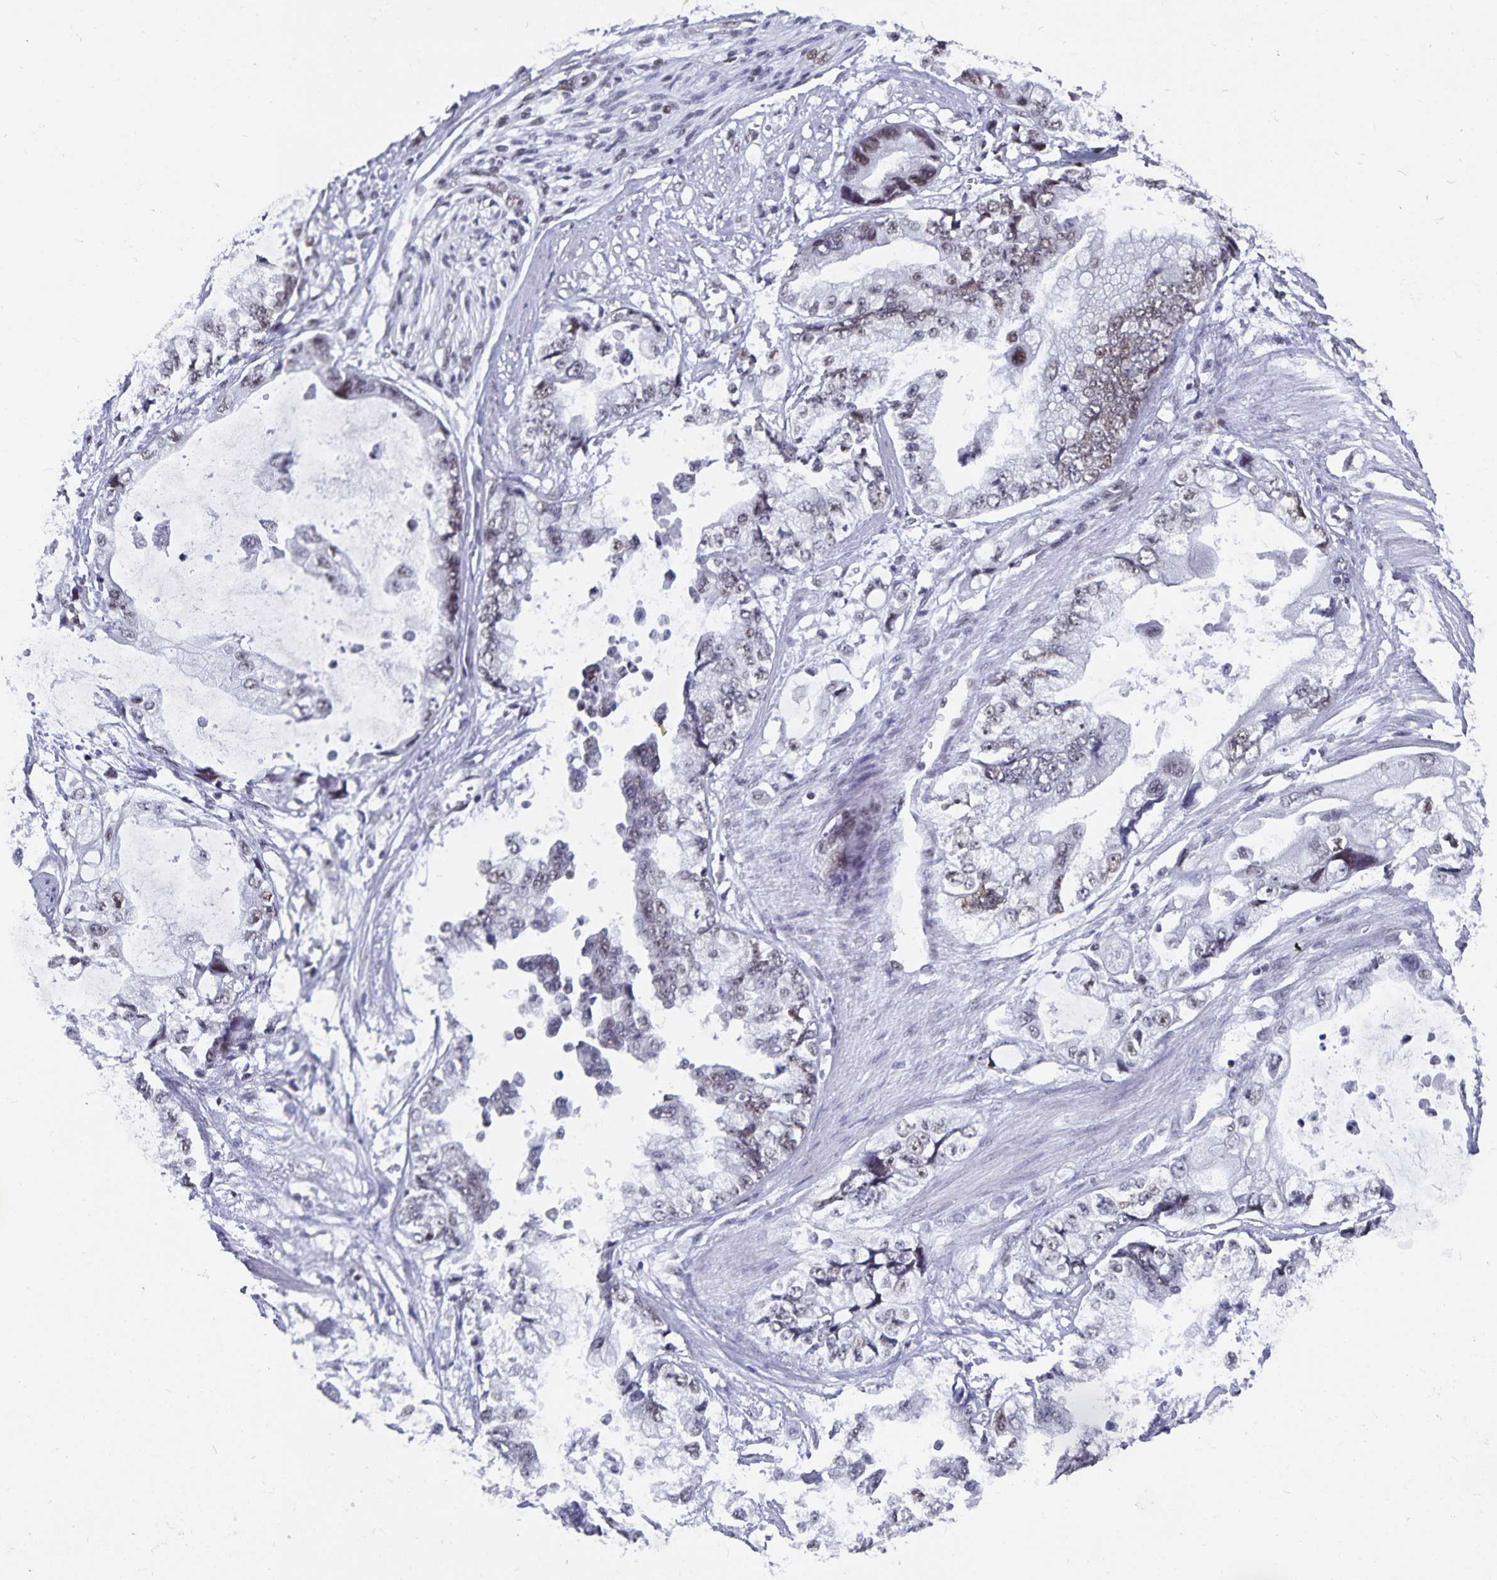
{"staining": {"intensity": "weak", "quantity": "<25%", "location": "nuclear"}, "tissue": "stomach cancer", "cell_type": "Tumor cells", "image_type": "cancer", "snomed": [{"axis": "morphology", "description": "Adenocarcinoma, NOS"}, {"axis": "topography", "description": "Pancreas"}, {"axis": "topography", "description": "Stomach, upper"}, {"axis": "topography", "description": "Stomach"}], "caption": "IHC histopathology image of neoplastic tissue: human stomach cancer stained with DAB (3,3'-diaminobenzidine) shows no significant protein staining in tumor cells. Brightfield microscopy of immunohistochemistry (IHC) stained with DAB (3,3'-diaminobenzidine) (brown) and hematoxylin (blue), captured at high magnification.", "gene": "PBX2", "patient": {"sex": "male", "age": 77}}